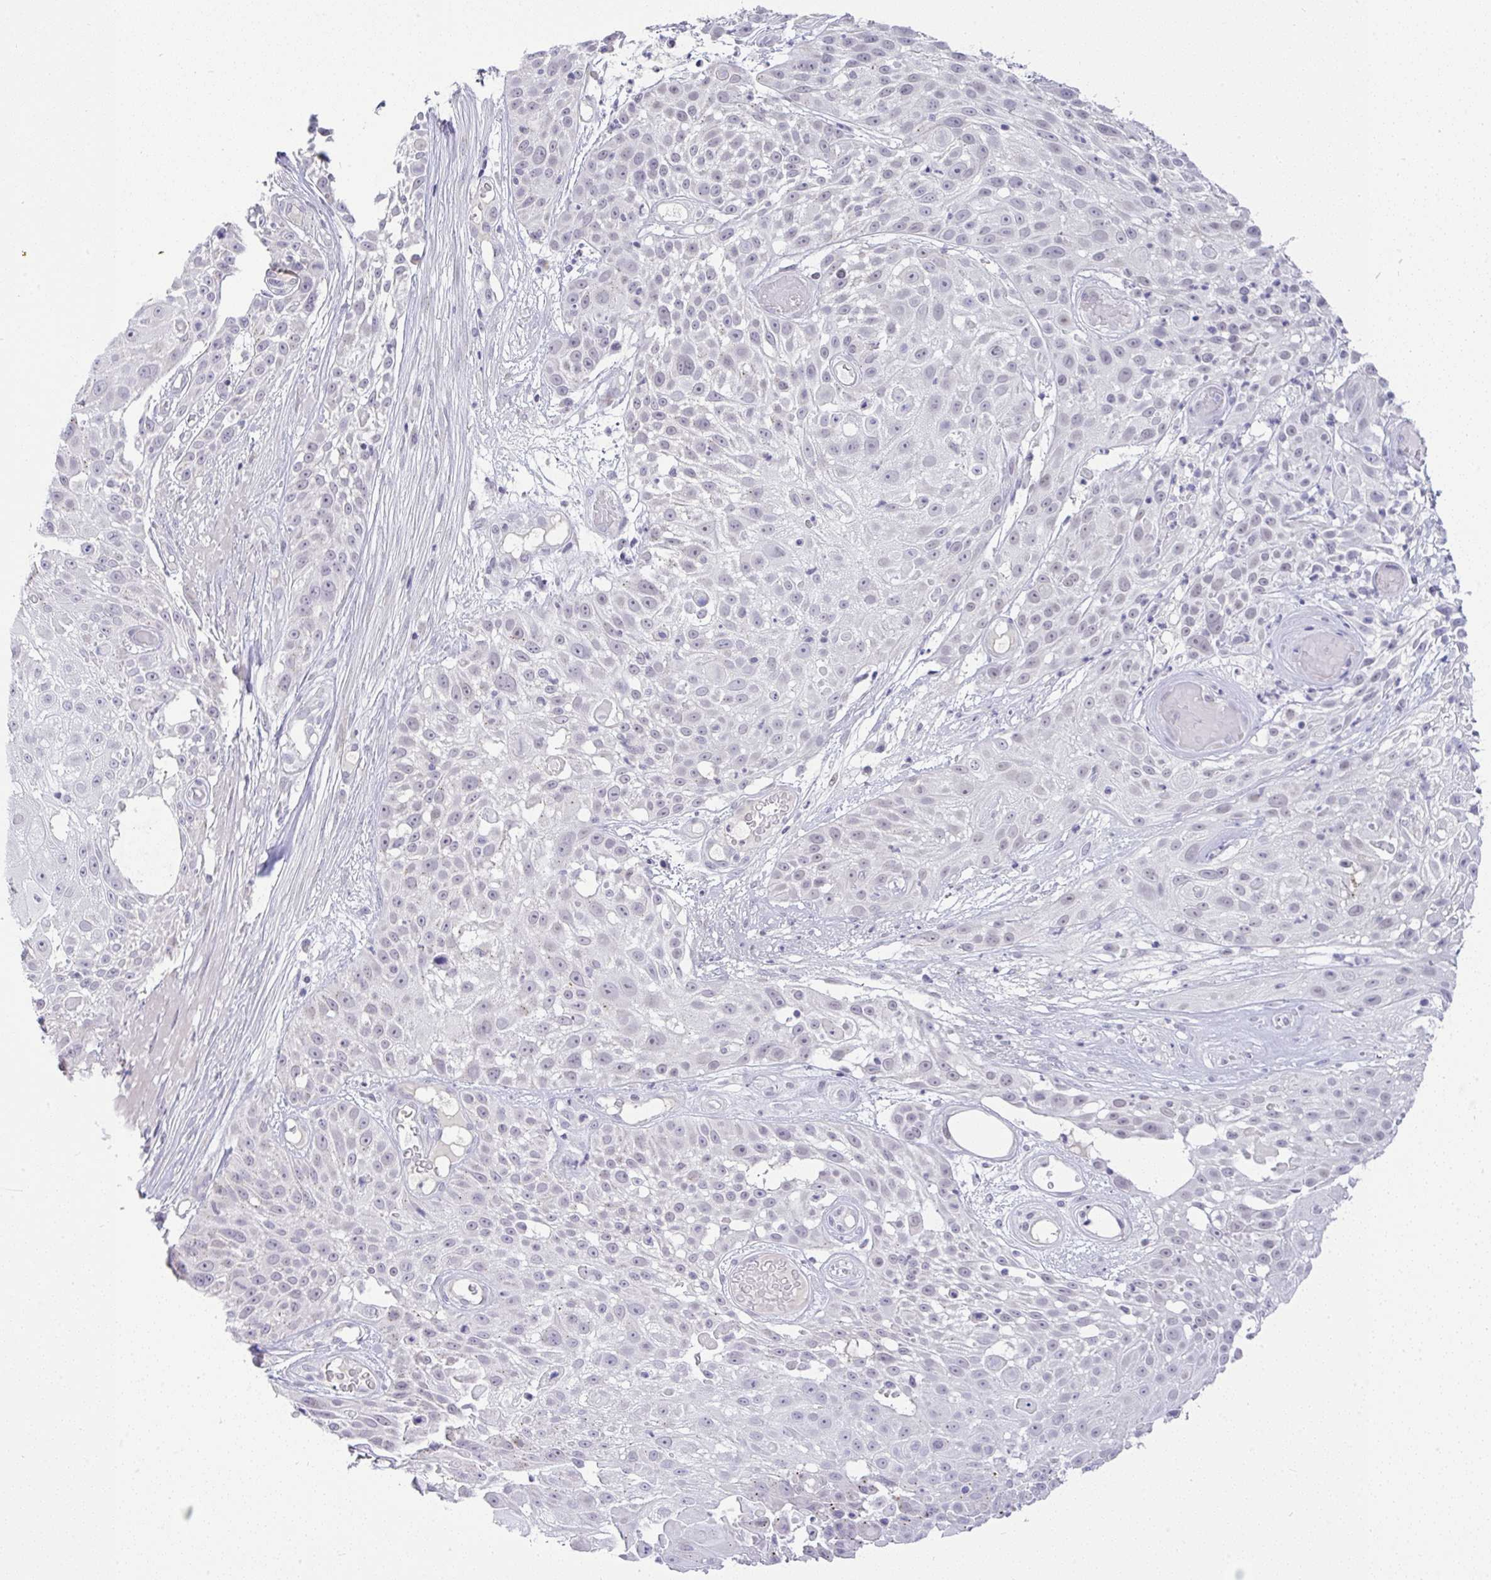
{"staining": {"intensity": "negative", "quantity": "none", "location": "none"}, "tissue": "skin cancer", "cell_type": "Tumor cells", "image_type": "cancer", "snomed": [{"axis": "morphology", "description": "Squamous cell carcinoma, NOS"}, {"axis": "topography", "description": "Skin"}], "caption": "A high-resolution image shows immunohistochemistry (IHC) staining of skin cancer (squamous cell carcinoma), which demonstrates no significant positivity in tumor cells.", "gene": "FAM177A1", "patient": {"sex": "female", "age": 86}}